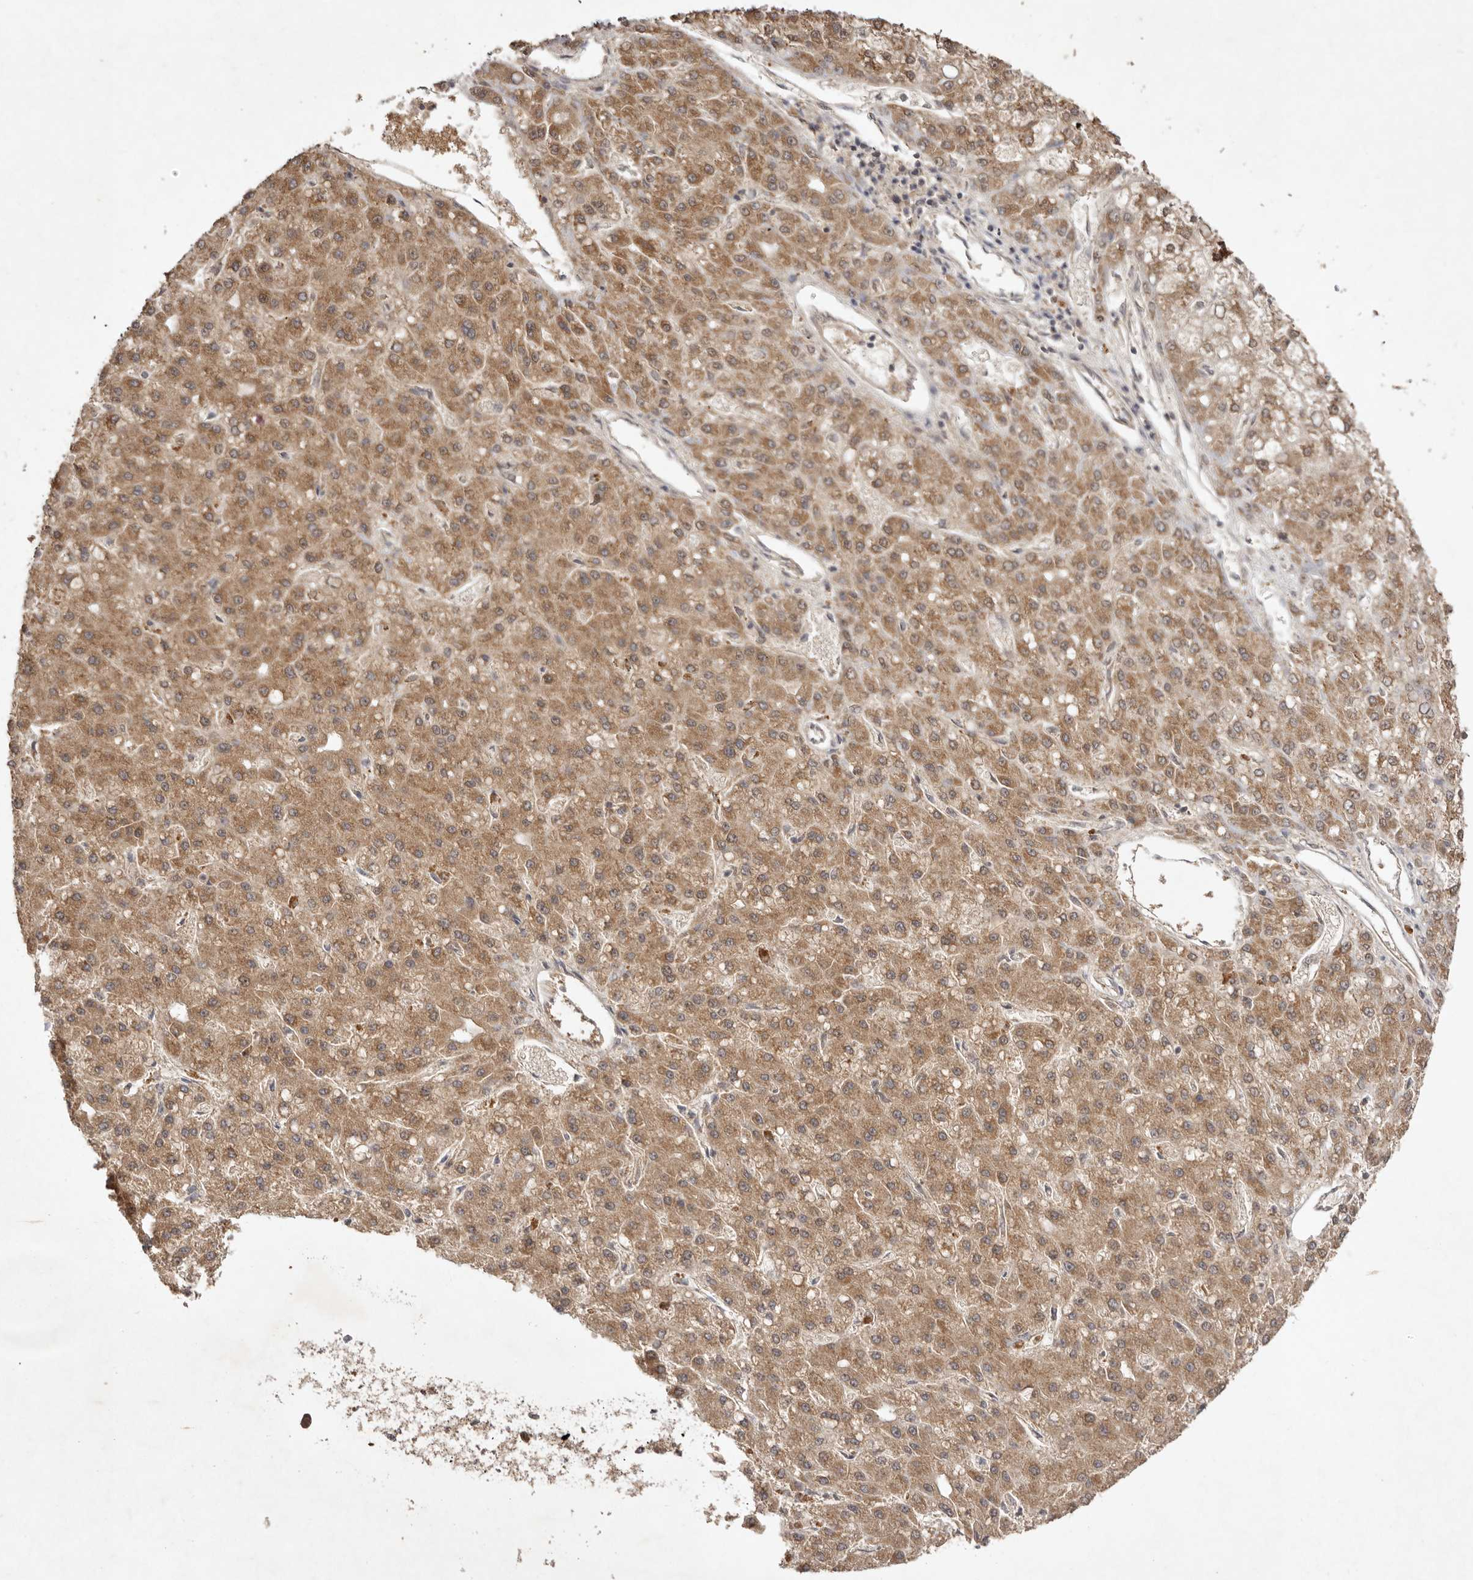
{"staining": {"intensity": "moderate", "quantity": ">75%", "location": "cytoplasmic/membranous"}, "tissue": "liver cancer", "cell_type": "Tumor cells", "image_type": "cancer", "snomed": [{"axis": "morphology", "description": "Carcinoma, Hepatocellular, NOS"}, {"axis": "topography", "description": "Liver"}], "caption": "About >75% of tumor cells in human hepatocellular carcinoma (liver) show moderate cytoplasmic/membranous protein expression as visualized by brown immunohistochemical staining.", "gene": "TARS2", "patient": {"sex": "male", "age": 67}}